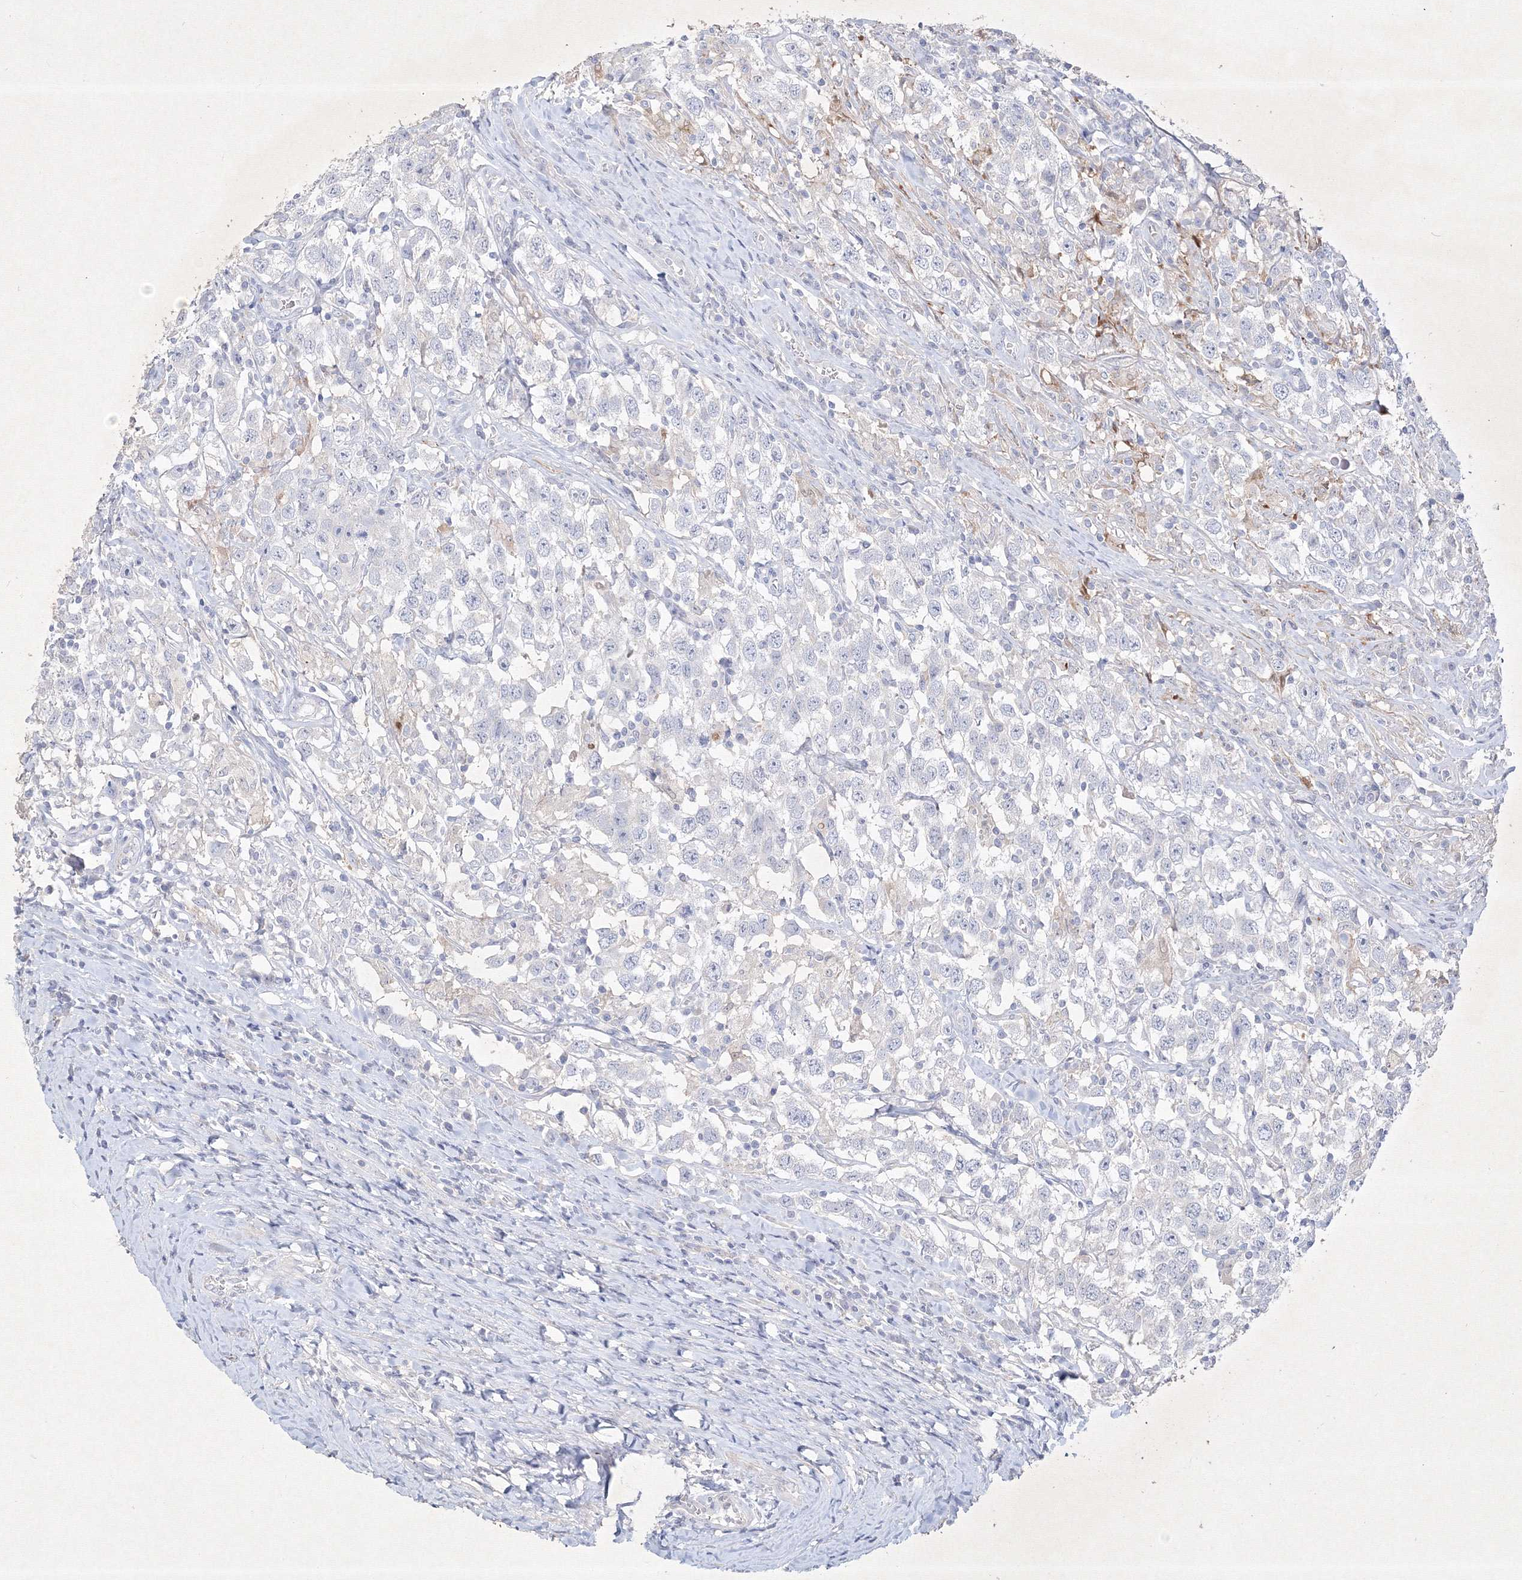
{"staining": {"intensity": "negative", "quantity": "none", "location": "none"}, "tissue": "testis cancer", "cell_type": "Tumor cells", "image_type": "cancer", "snomed": [{"axis": "morphology", "description": "Seminoma, NOS"}, {"axis": "topography", "description": "Testis"}], "caption": "Immunohistochemical staining of testis seminoma demonstrates no significant staining in tumor cells.", "gene": "CXXC4", "patient": {"sex": "male", "age": 41}}